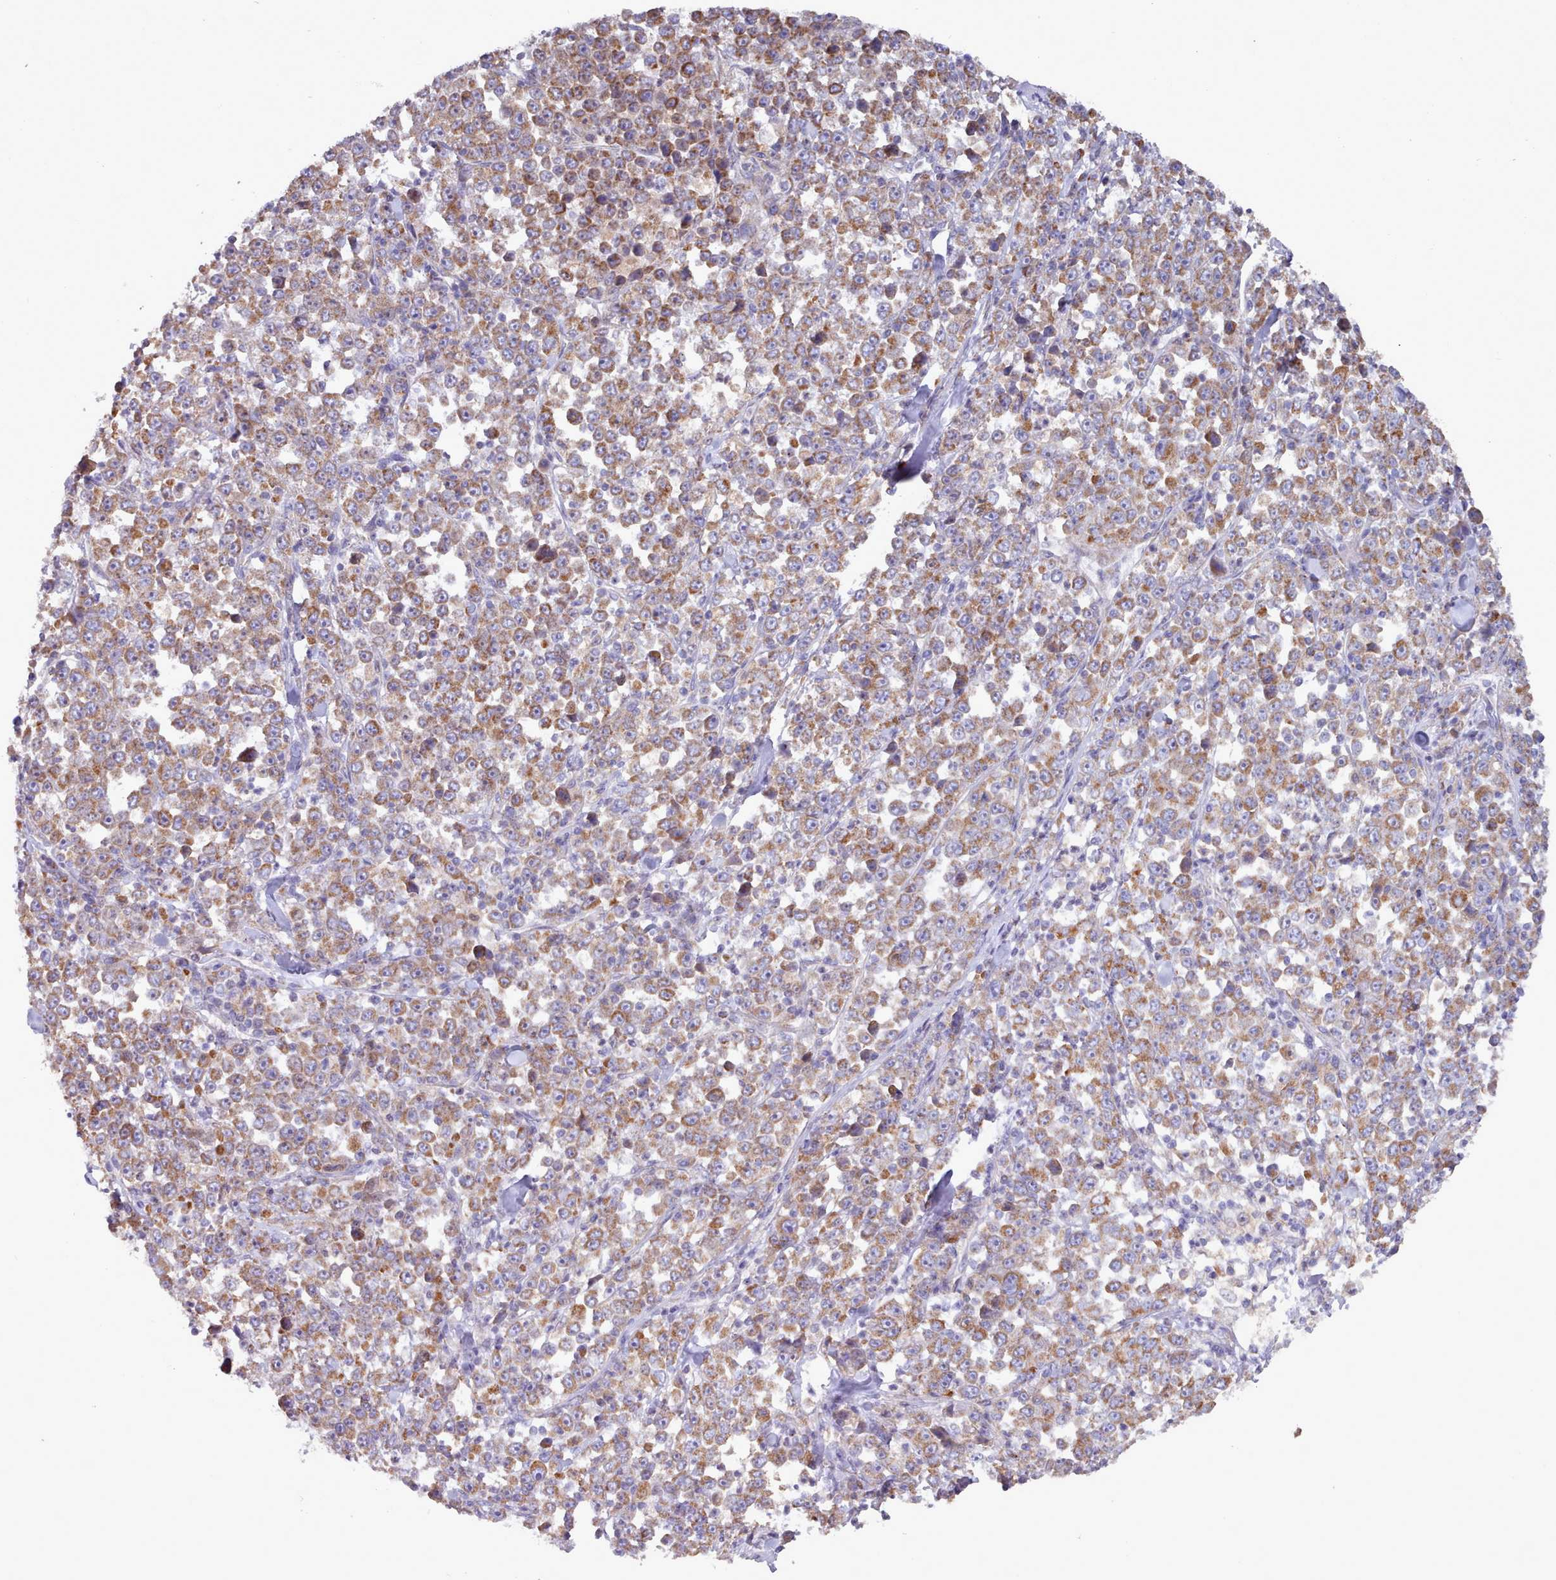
{"staining": {"intensity": "moderate", "quantity": ">75%", "location": "cytoplasmic/membranous"}, "tissue": "stomach cancer", "cell_type": "Tumor cells", "image_type": "cancer", "snomed": [{"axis": "morphology", "description": "Normal tissue, NOS"}, {"axis": "morphology", "description": "Adenocarcinoma, NOS"}, {"axis": "topography", "description": "Stomach, upper"}, {"axis": "topography", "description": "Stomach"}], "caption": "Stomach adenocarcinoma stained for a protein (brown) displays moderate cytoplasmic/membranous positive staining in approximately >75% of tumor cells.", "gene": "HSDL2", "patient": {"sex": "male", "age": 59}}